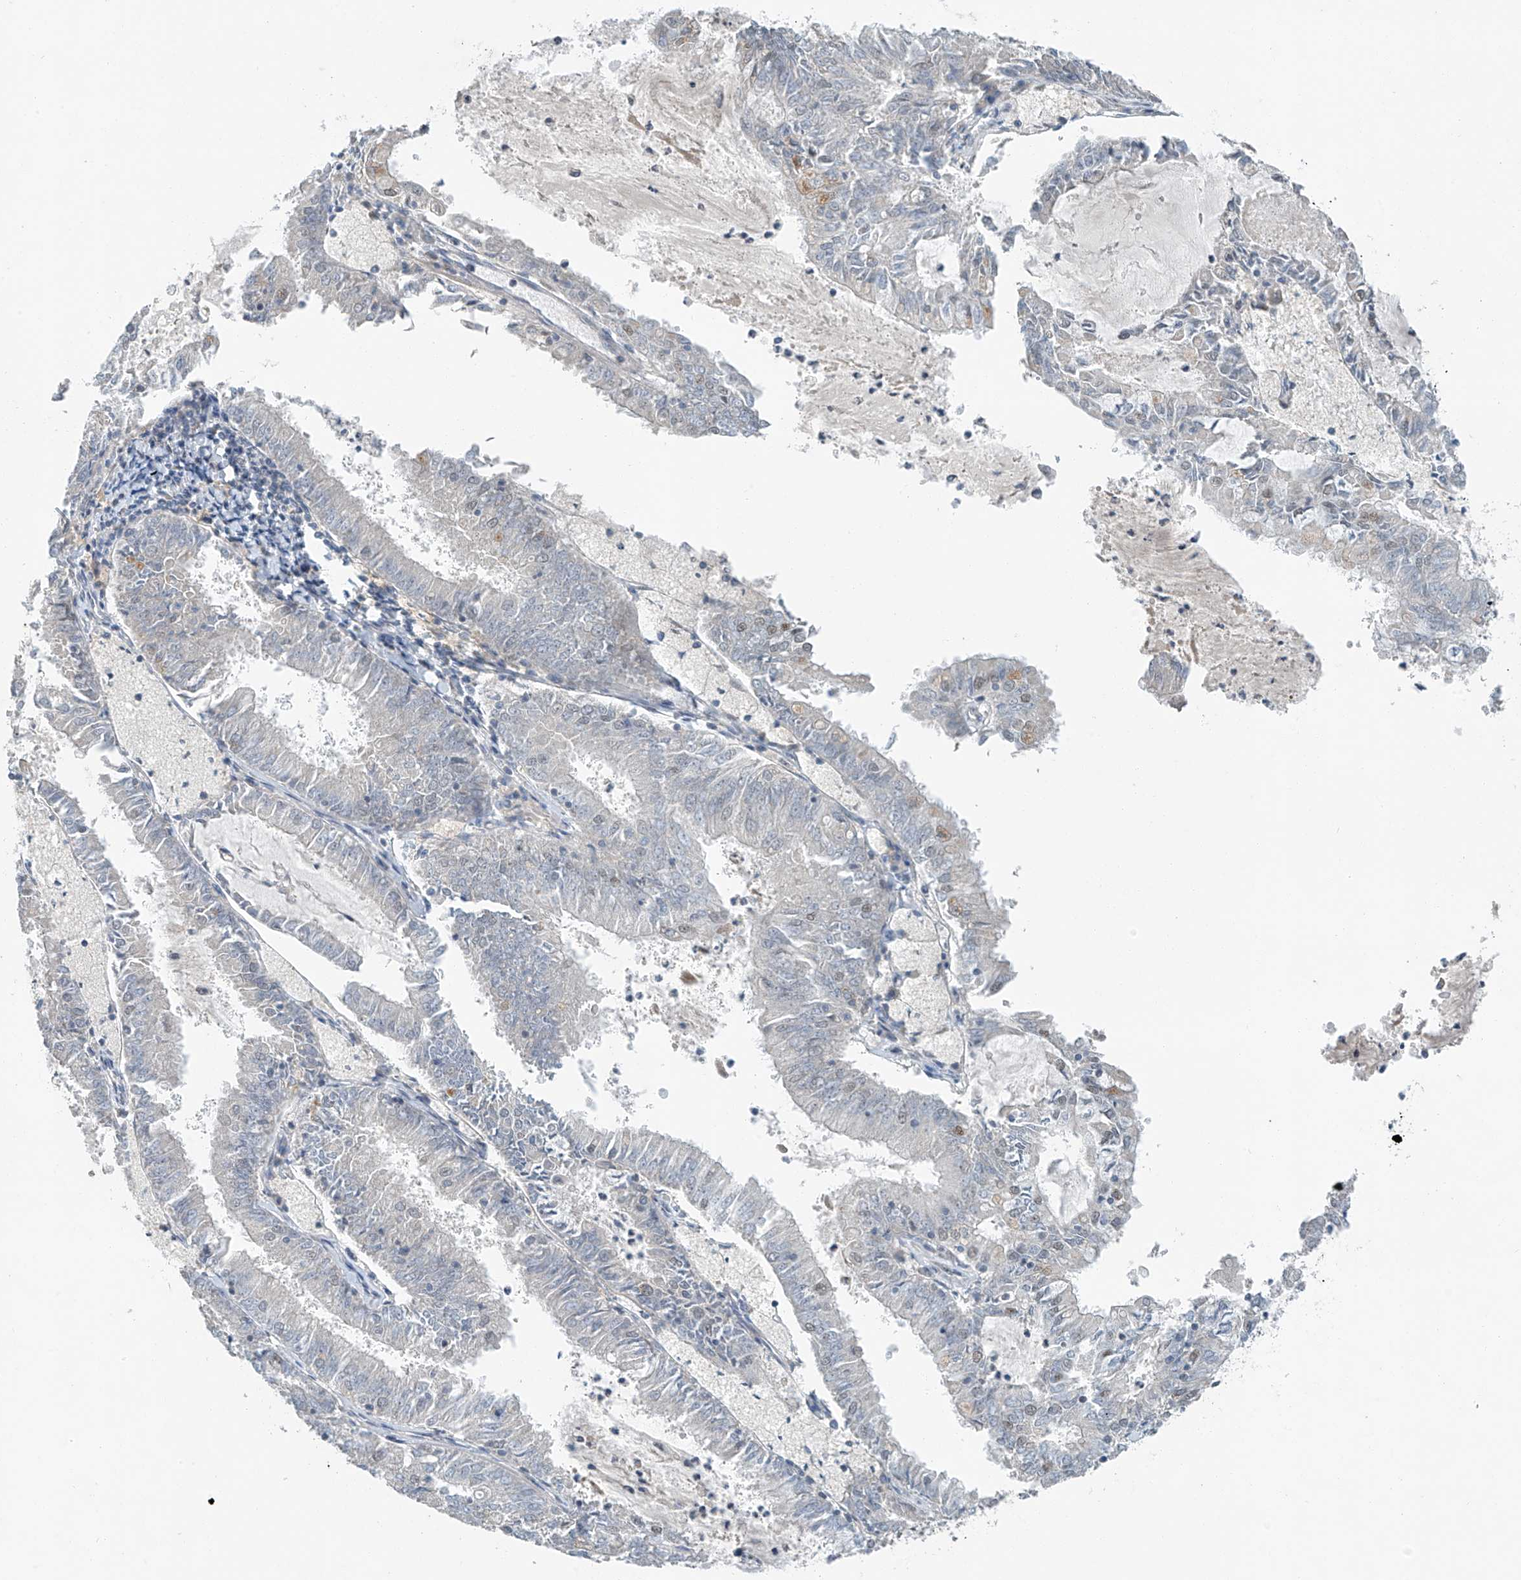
{"staining": {"intensity": "weak", "quantity": "<25%", "location": "nuclear"}, "tissue": "endometrial cancer", "cell_type": "Tumor cells", "image_type": "cancer", "snomed": [{"axis": "morphology", "description": "Adenocarcinoma, NOS"}, {"axis": "topography", "description": "Endometrium"}], "caption": "IHC histopathology image of neoplastic tissue: endometrial cancer (adenocarcinoma) stained with DAB (3,3'-diaminobenzidine) exhibits no significant protein positivity in tumor cells. (DAB immunohistochemistry, high magnification).", "gene": "TAF8", "patient": {"sex": "female", "age": 57}}